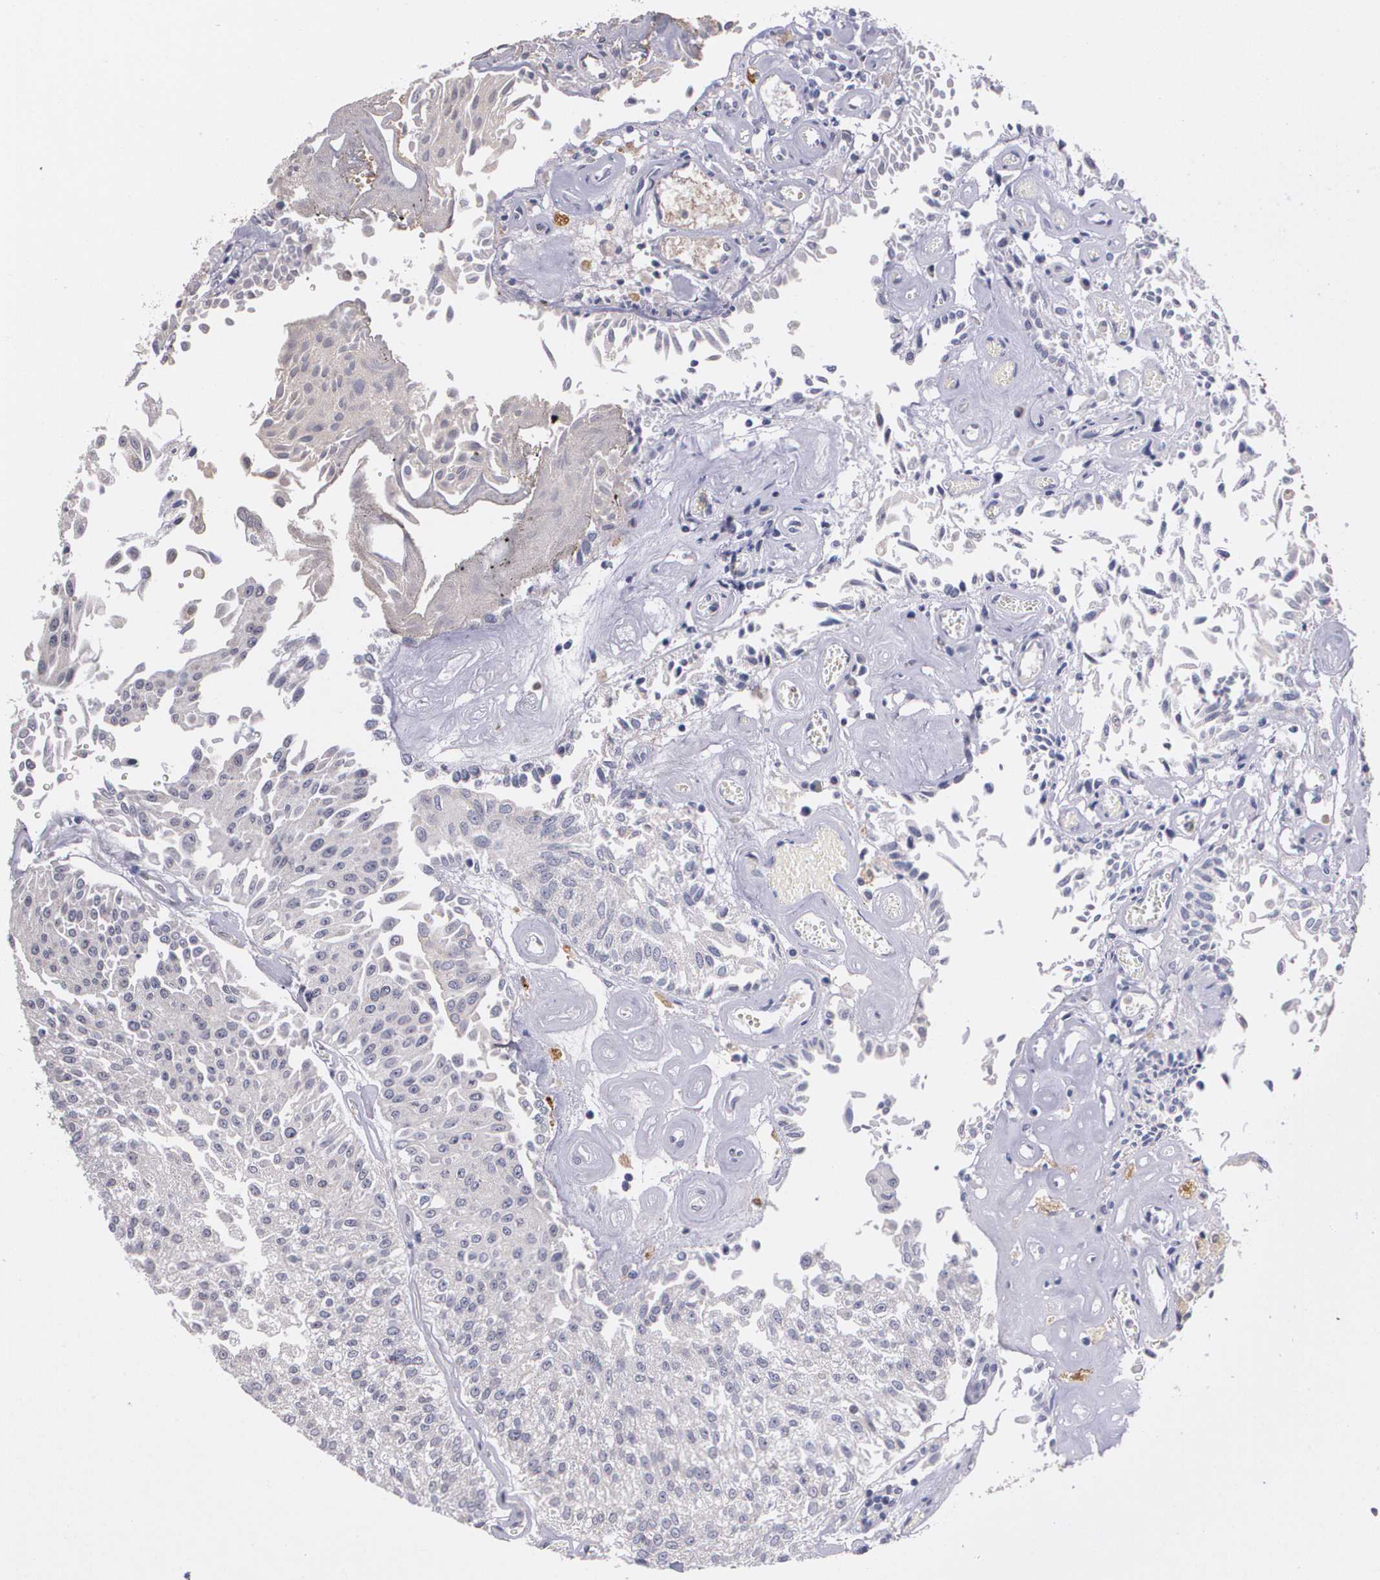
{"staining": {"intensity": "weak", "quantity": "<25%", "location": "cytoplasmic/membranous"}, "tissue": "urothelial cancer", "cell_type": "Tumor cells", "image_type": "cancer", "snomed": [{"axis": "morphology", "description": "Urothelial carcinoma, Low grade"}, {"axis": "topography", "description": "Urinary bladder"}], "caption": "This is a image of immunohistochemistry (IHC) staining of urothelial carcinoma (low-grade), which shows no positivity in tumor cells. (DAB immunohistochemistry (IHC) with hematoxylin counter stain).", "gene": "AMBP", "patient": {"sex": "male", "age": 86}}